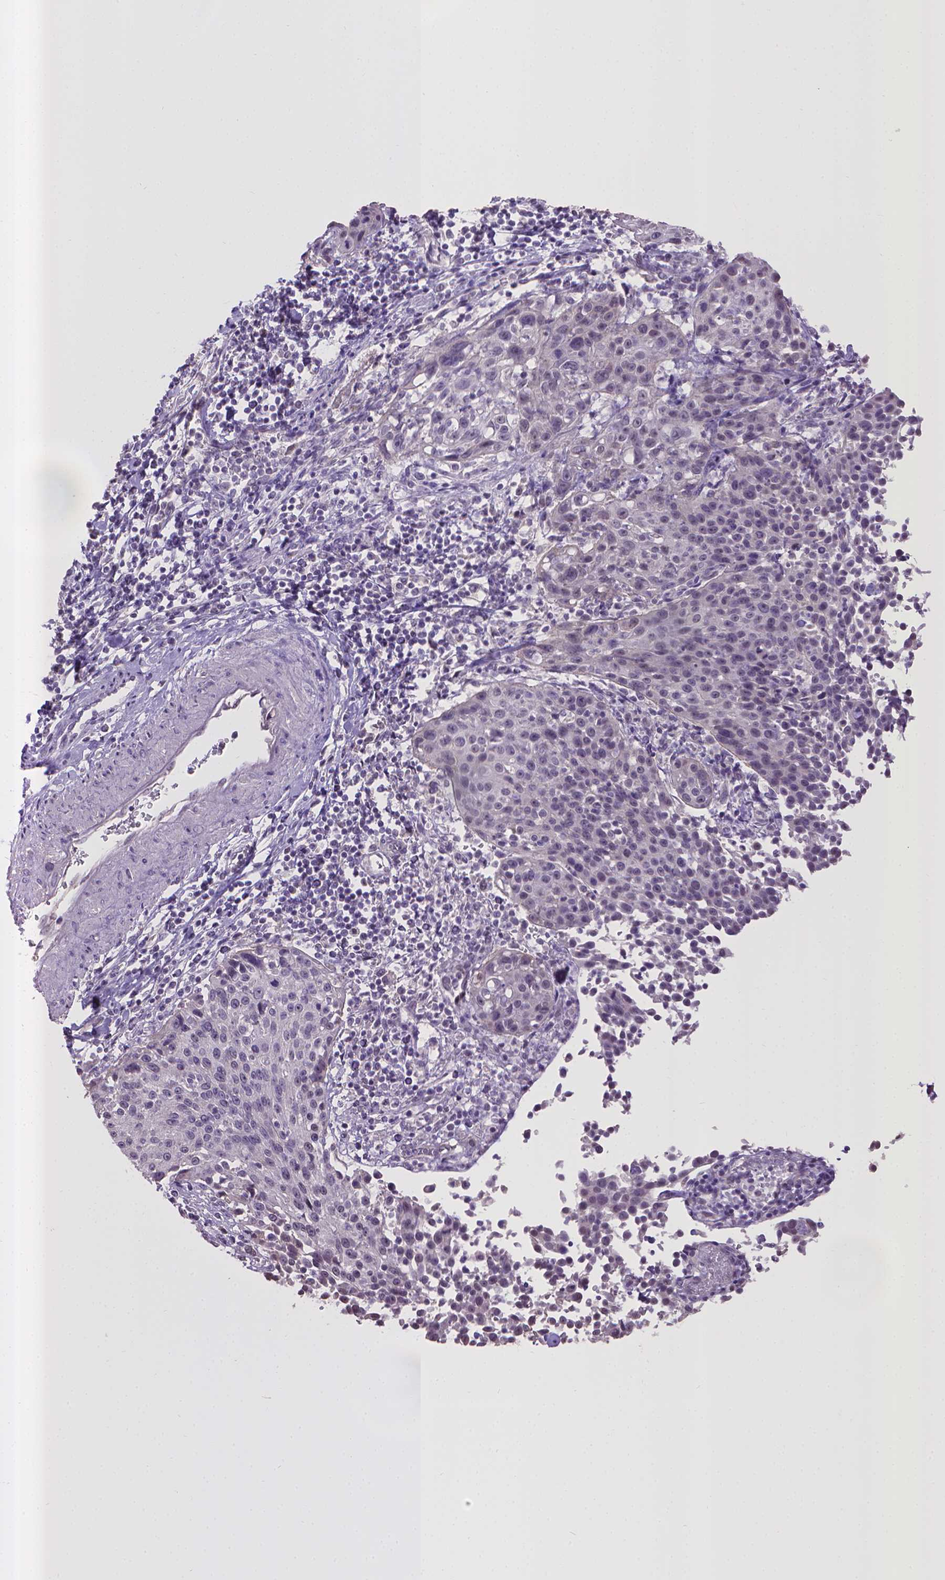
{"staining": {"intensity": "negative", "quantity": "none", "location": "none"}, "tissue": "cervical cancer", "cell_type": "Tumor cells", "image_type": "cancer", "snomed": [{"axis": "morphology", "description": "Squamous cell carcinoma, NOS"}, {"axis": "topography", "description": "Cervix"}], "caption": "DAB (3,3'-diaminobenzidine) immunohistochemical staining of squamous cell carcinoma (cervical) displays no significant positivity in tumor cells. (Immunohistochemistry, brightfield microscopy, high magnification).", "gene": "CPM", "patient": {"sex": "female", "age": 26}}